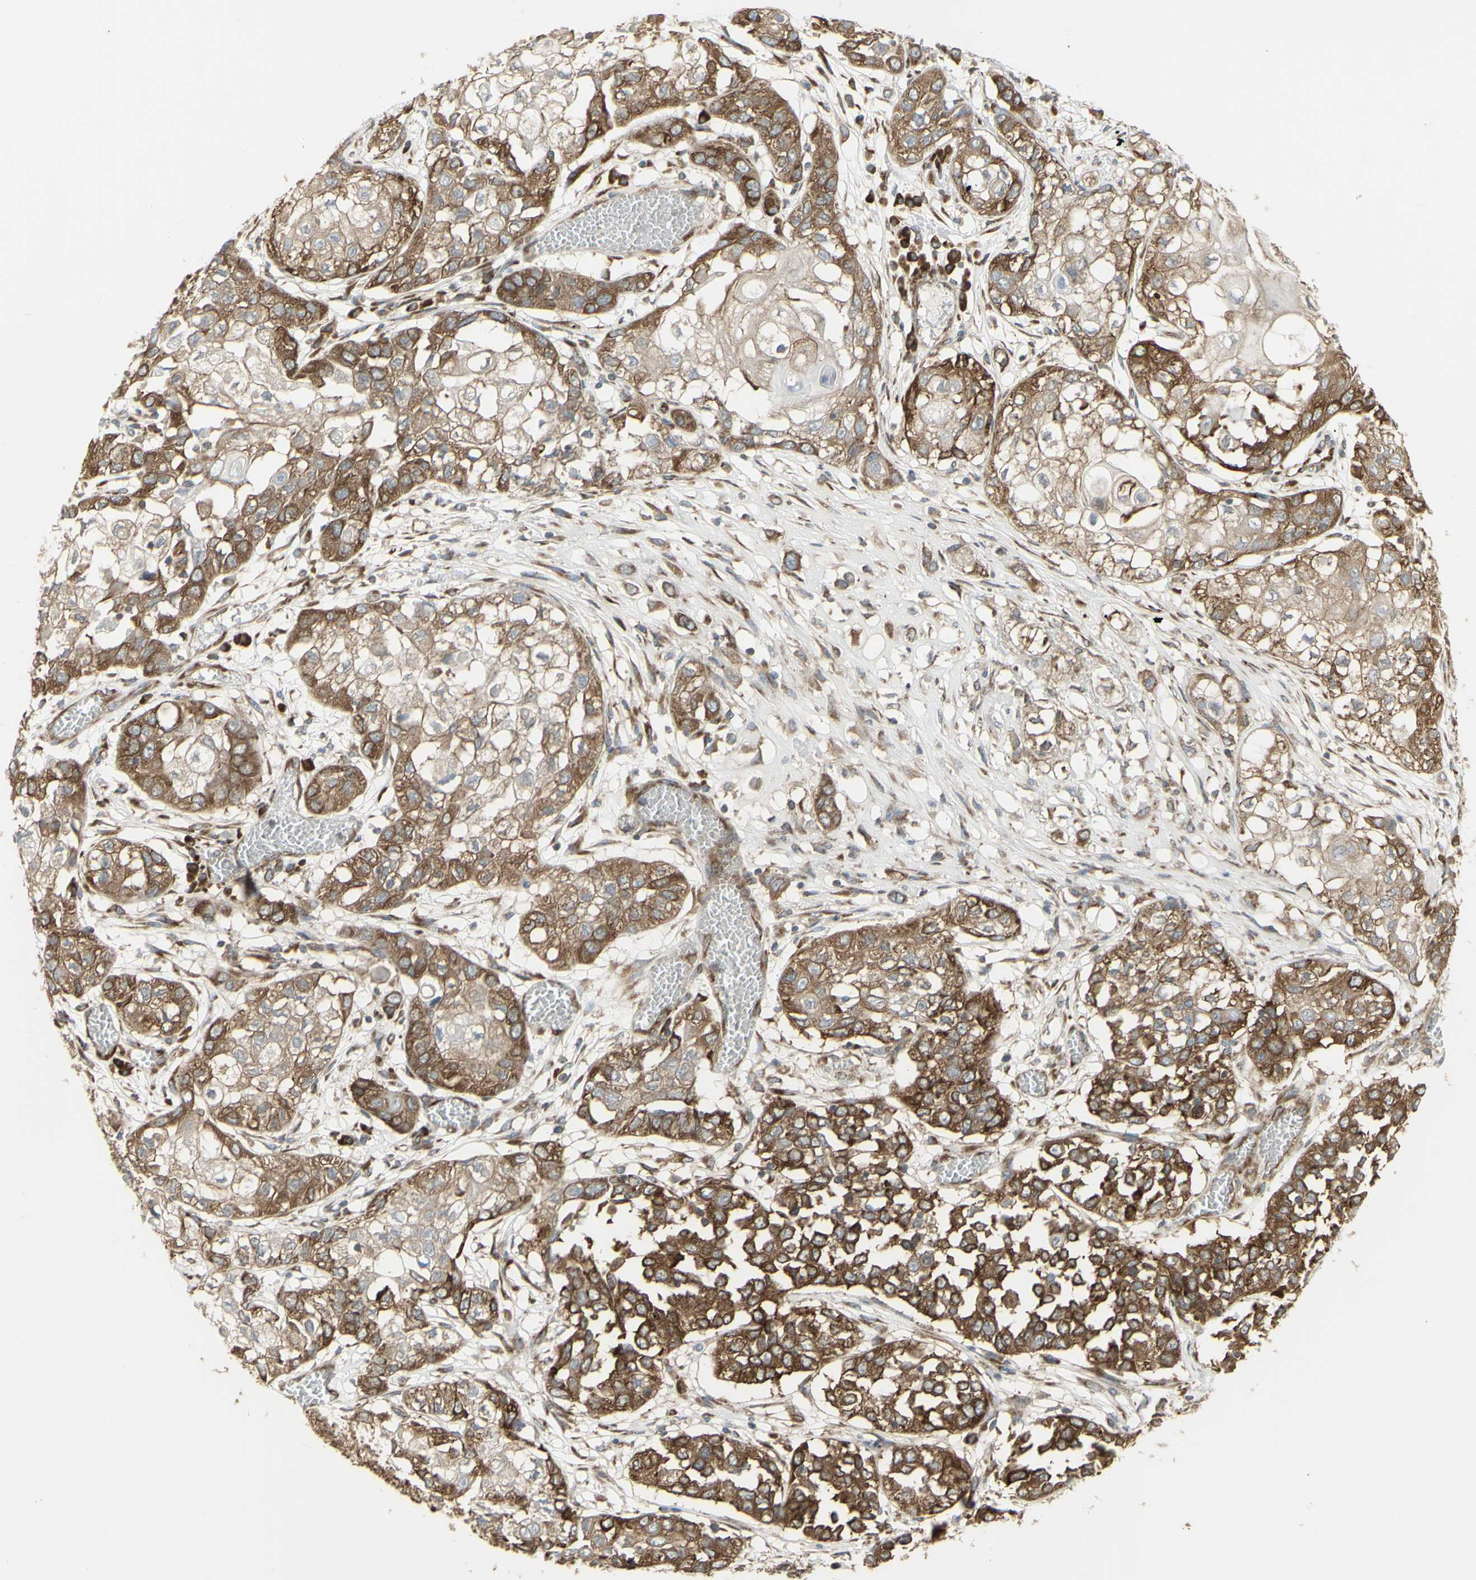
{"staining": {"intensity": "strong", "quantity": ">75%", "location": "cytoplasmic/membranous"}, "tissue": "lung cancer", "cell_type": "Tumor cells", "image_type": "cancer", "snomed": [{"axis": "morphology", "description": "Squamous cell carcinoma, NOS"}, {"axis": "topography", "description": "Lung"}], "caption": "The immunohistochemical stain shows strong cytoplasmic/membranous positivity in tumor cells of lung squamous cell carcinoma tissue. (DAB IHC, brown staining for protein, blue staining for nuclei).", "gene": "FKBP3", "patient": {"sex": "male", "age": 71}}